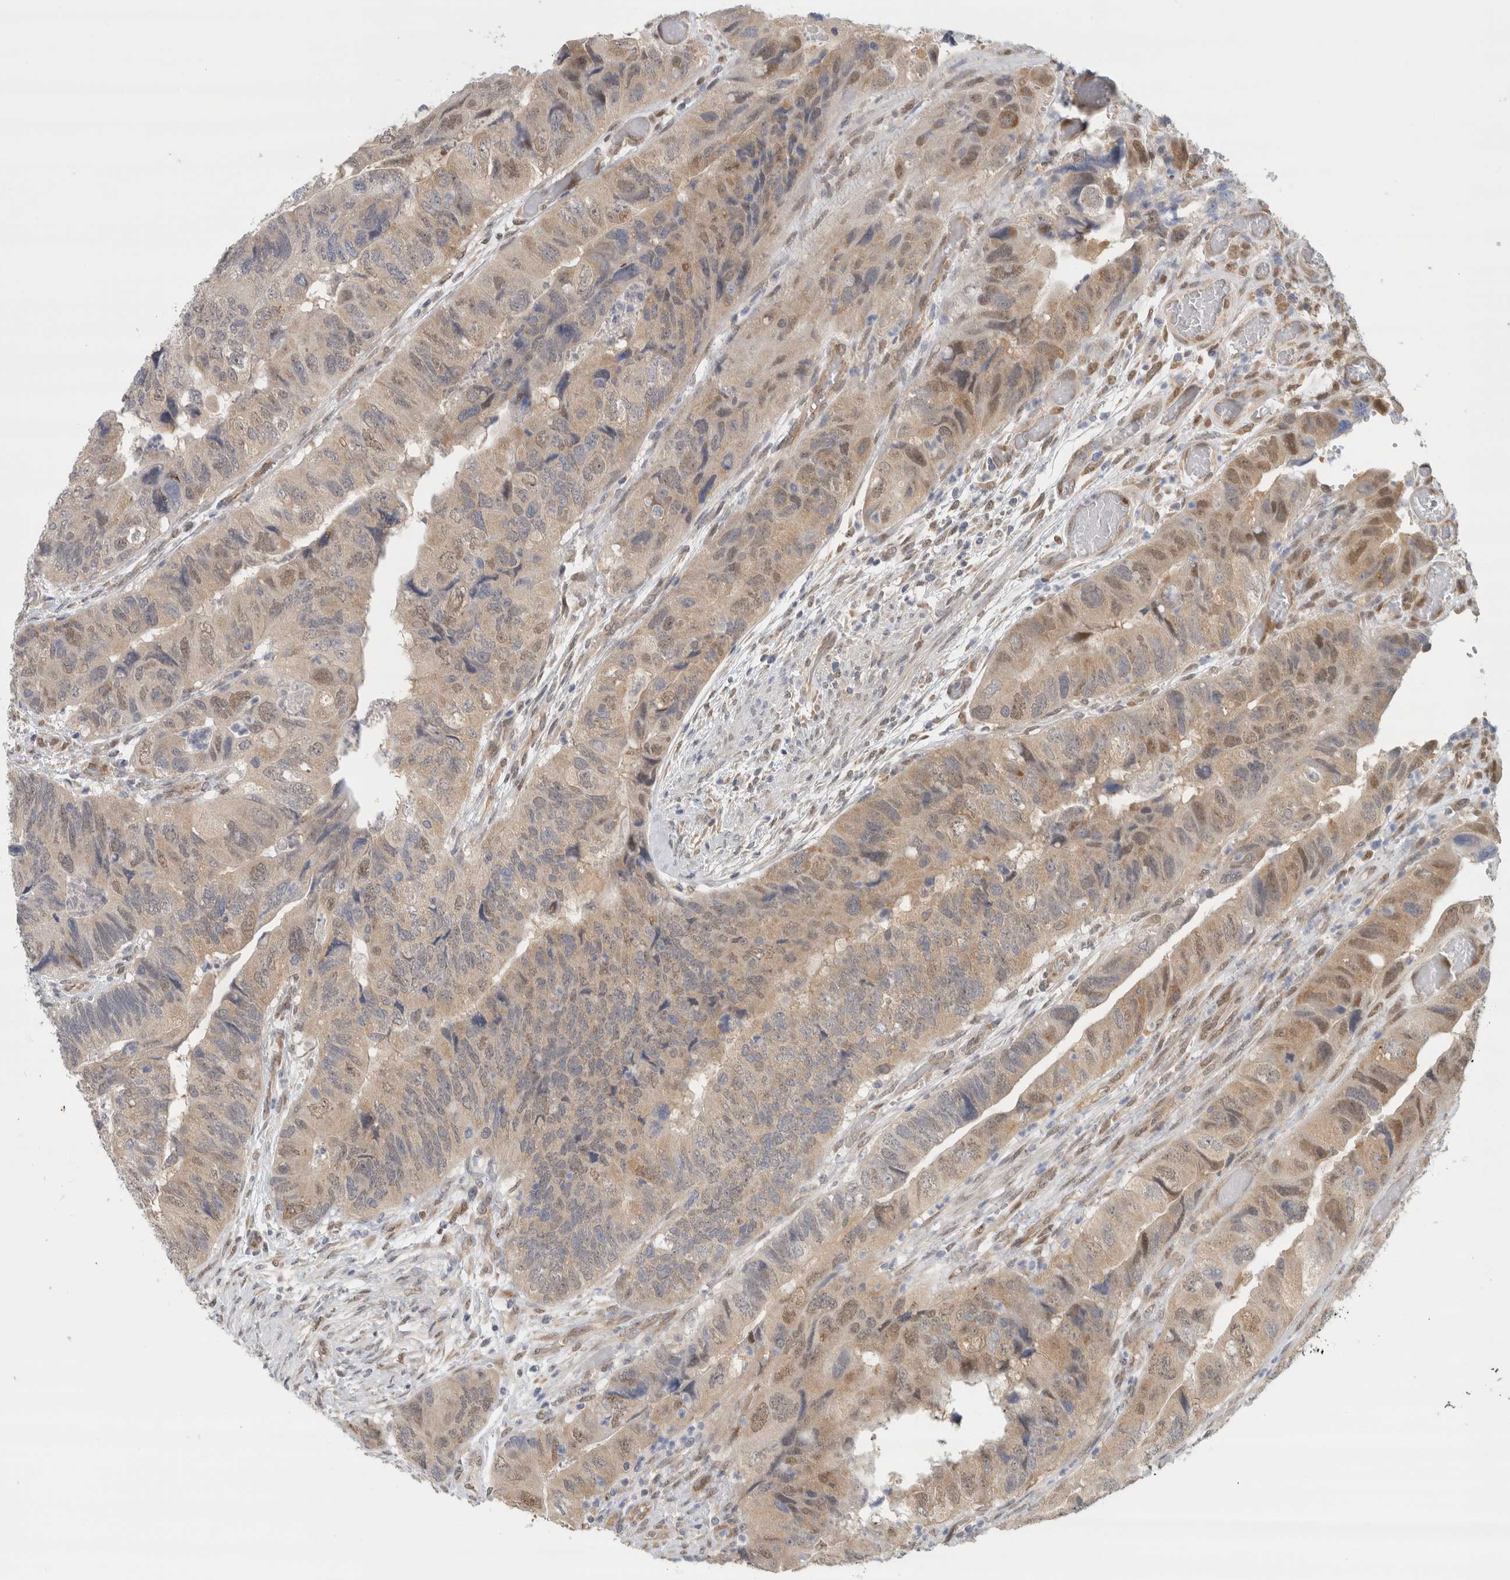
{"staining": {"intensity": "weak", "quantity": "<25%", "location": "nuclear"}, "tissue": "colorectal cancer", "cell_type": "Tumor cells", "image_type": "cancer", "snomed": [{"axis": "morphology", "description": "Adenocarcinoma, NOS"}, {"axis": "topography", "description": "Rectum"}], "caption": "Immunohistochemical staining of colorectal adenocarcinoma exhibits no significant positivity in tumor cells. Brightfield microscopy of immunohistochemistry (IHC) stained with DAB (brown) and hematoxylin (blue), captured at high magnification.", "gene": "EIF4G3", "patient": {"sex": "male", "age": 63}}